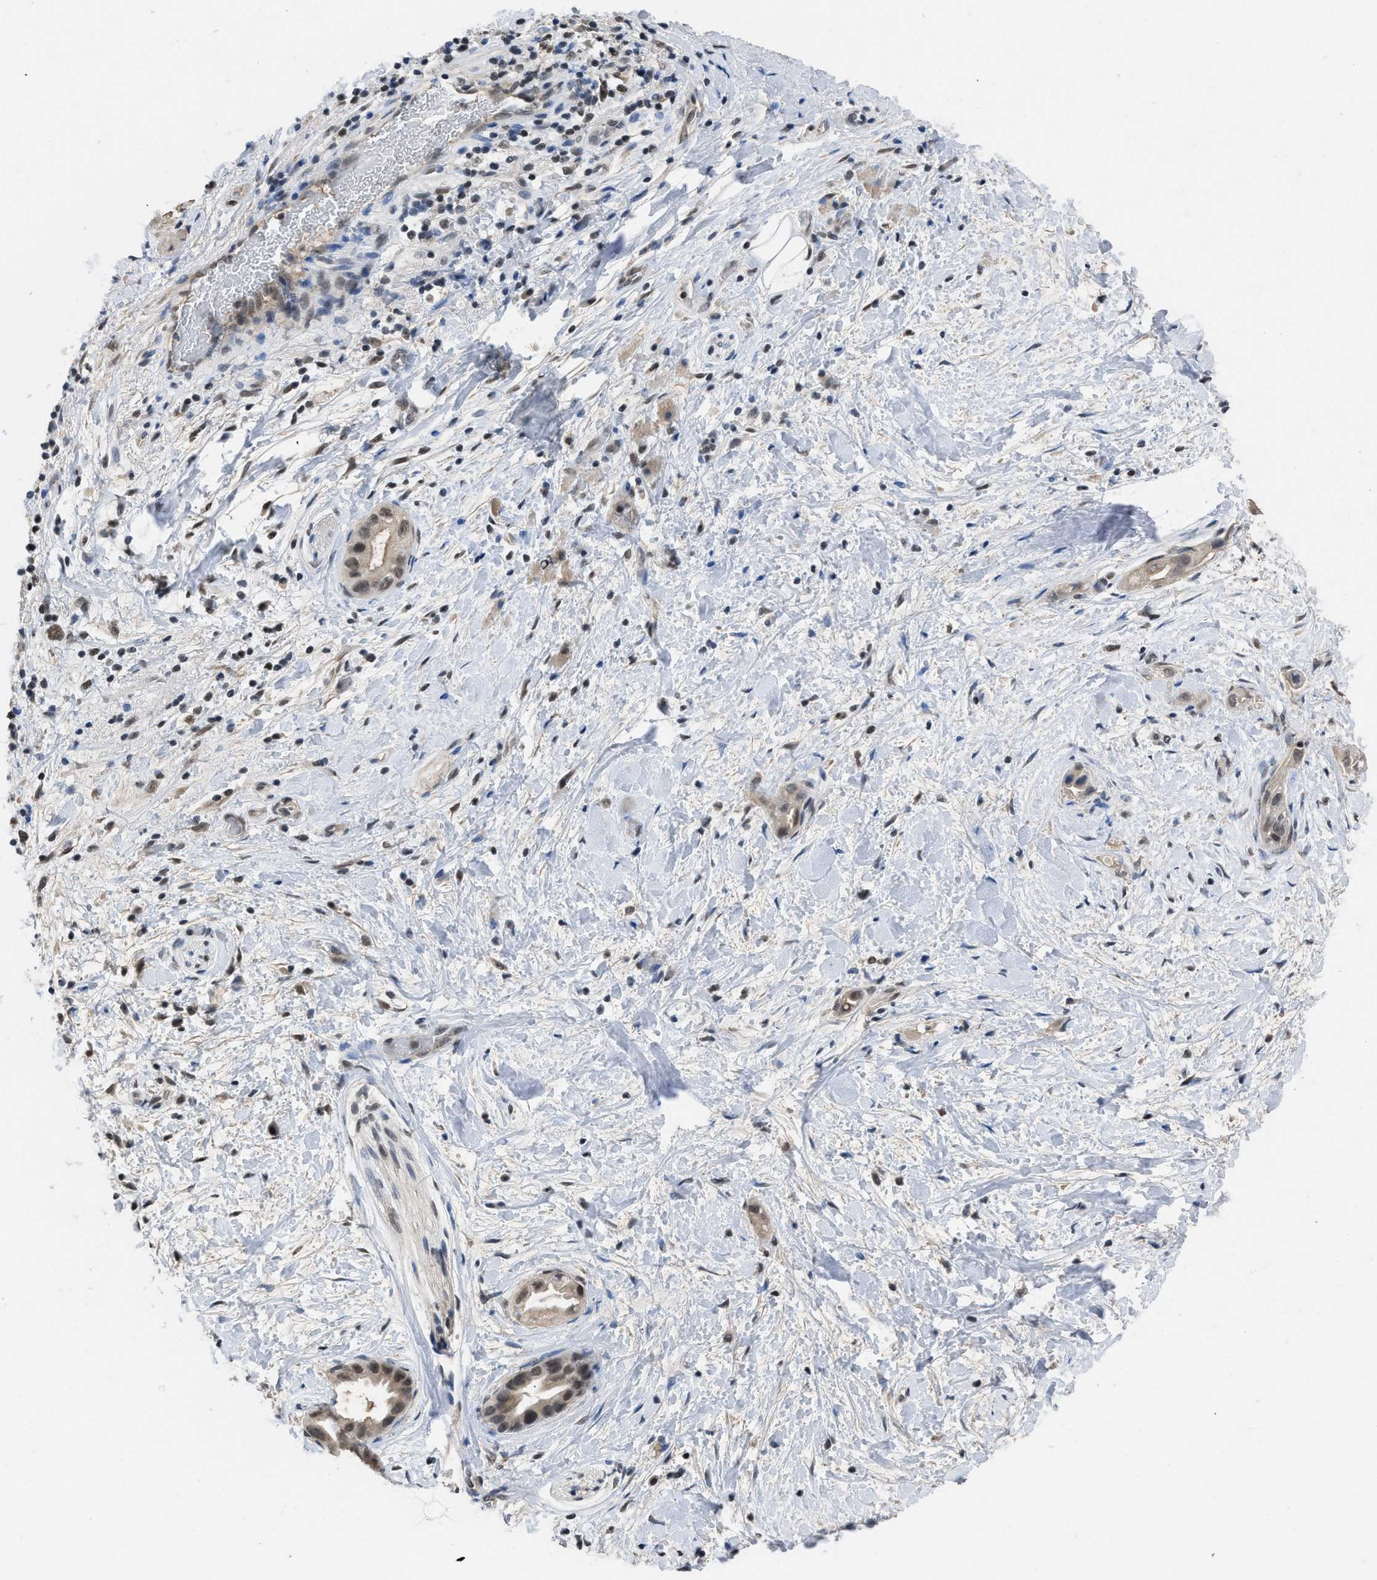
{"staining": {"intensity": "moderate", "quantity": ">75%", "location": "nuclear"}, "tissue": "pancreatic cancer", "cell_type": "Tumor cells", "image_type": "cancer", "snomed": [{"axis": "morphology", "description": "Adenocarcinoma, NOS"}, {"axis": "topography", "description": "Pancreas"}], "caption": "This is an image of immunohistochemistry staining of pancreatic cancer, which shows moderate staining in the nuclear of tumor cells.", "gene": "TERF2IP", "patient": {"sex": "male", "age": 55}}